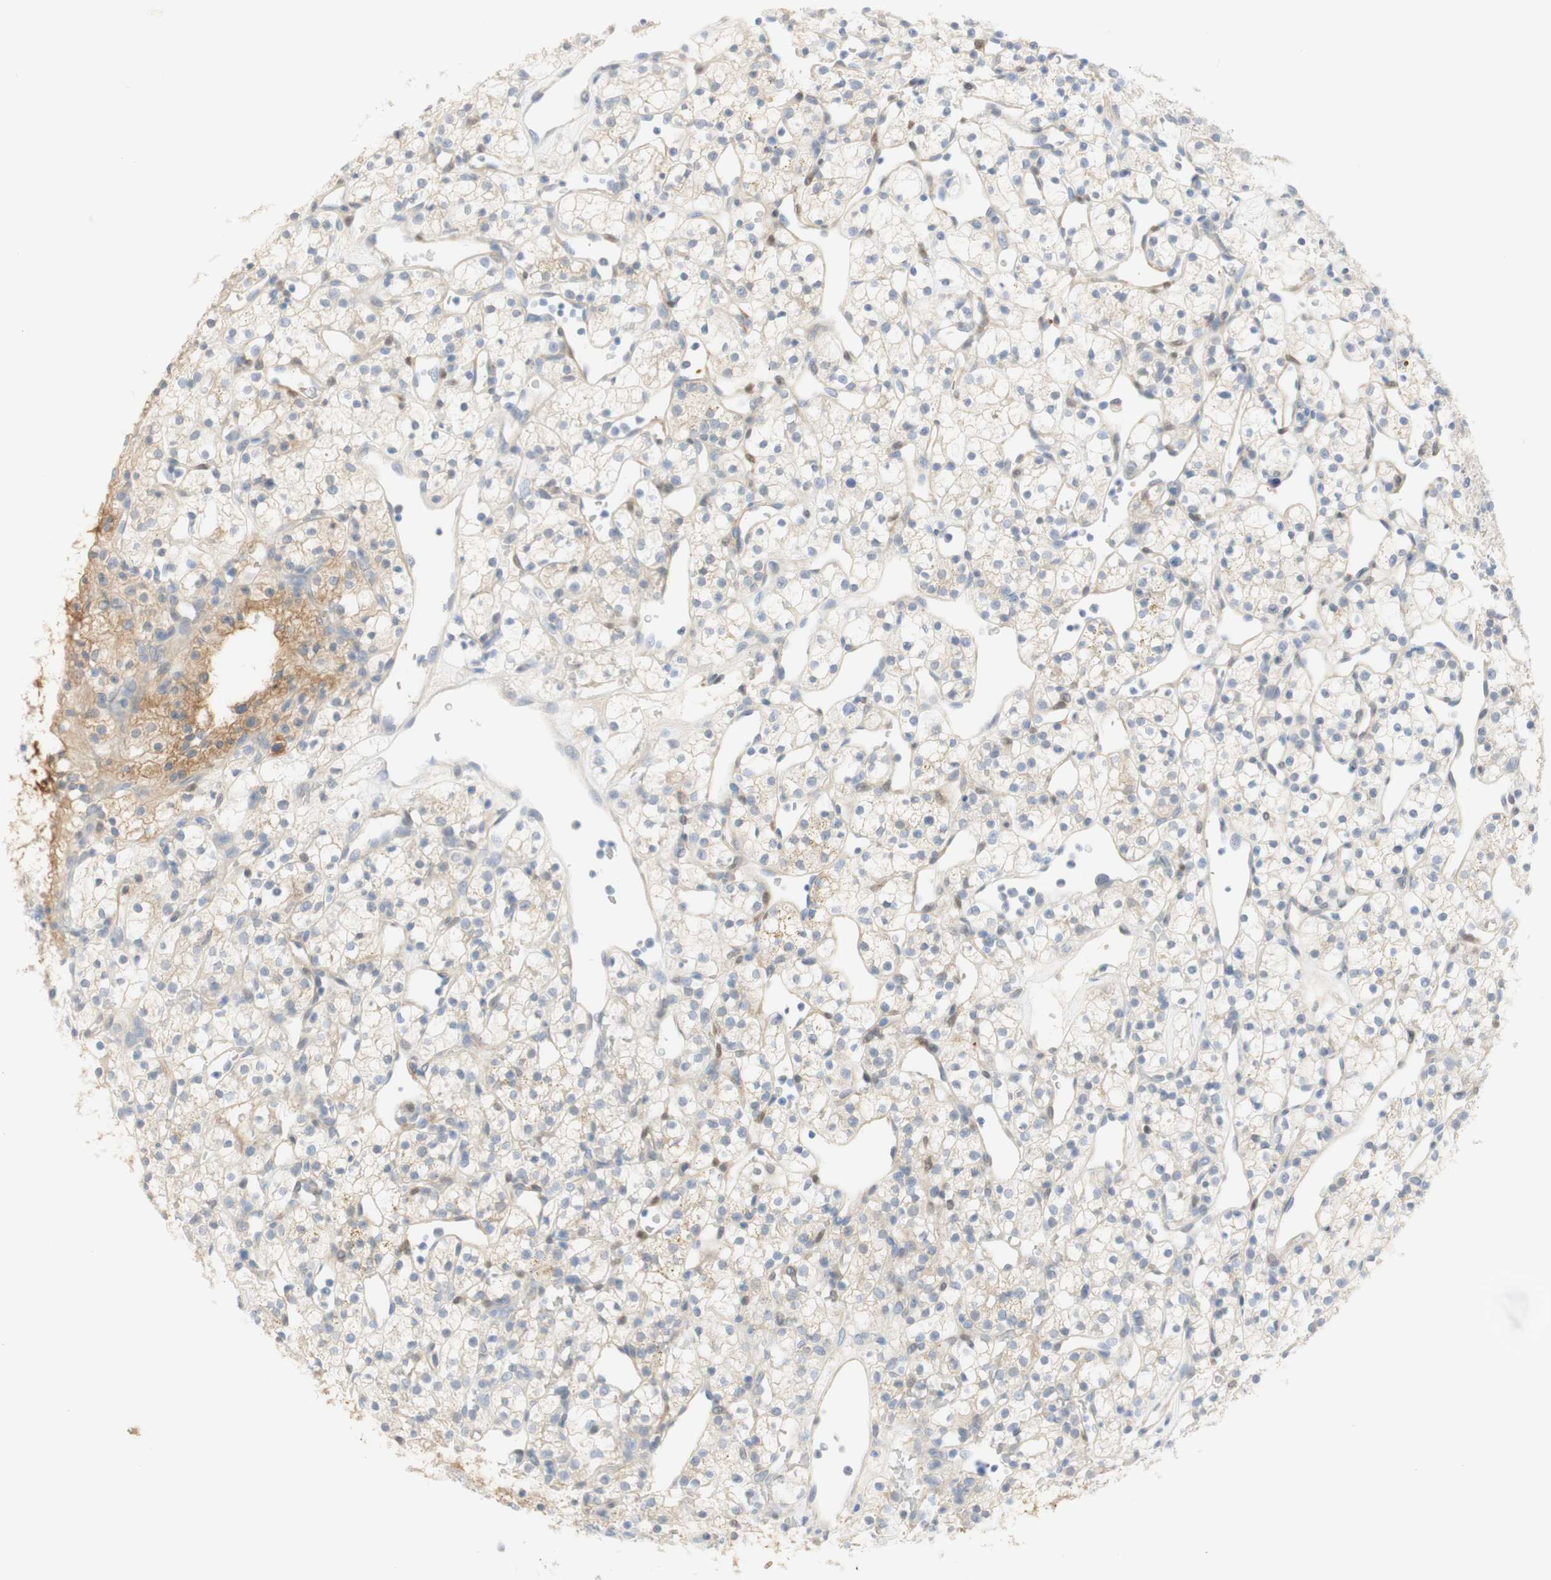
{"staining": {"intensity": "negative", "quantity": "none", "location": "none"}, "tissue": "renal cancer", "cell_type": "Tumor cells", "image_type": "cancer", "snomed": [{"axis": "morphology", "description": "Adenocarcinoma, NOS"}, {"axis": "topography", "description": "Kidney"}], "caption": "Tumor cells show no significant expression in renal cancer (adenocarcinoma).", "gene": "SELENBP1", "patient": {"sex": "female", "age": 60}}